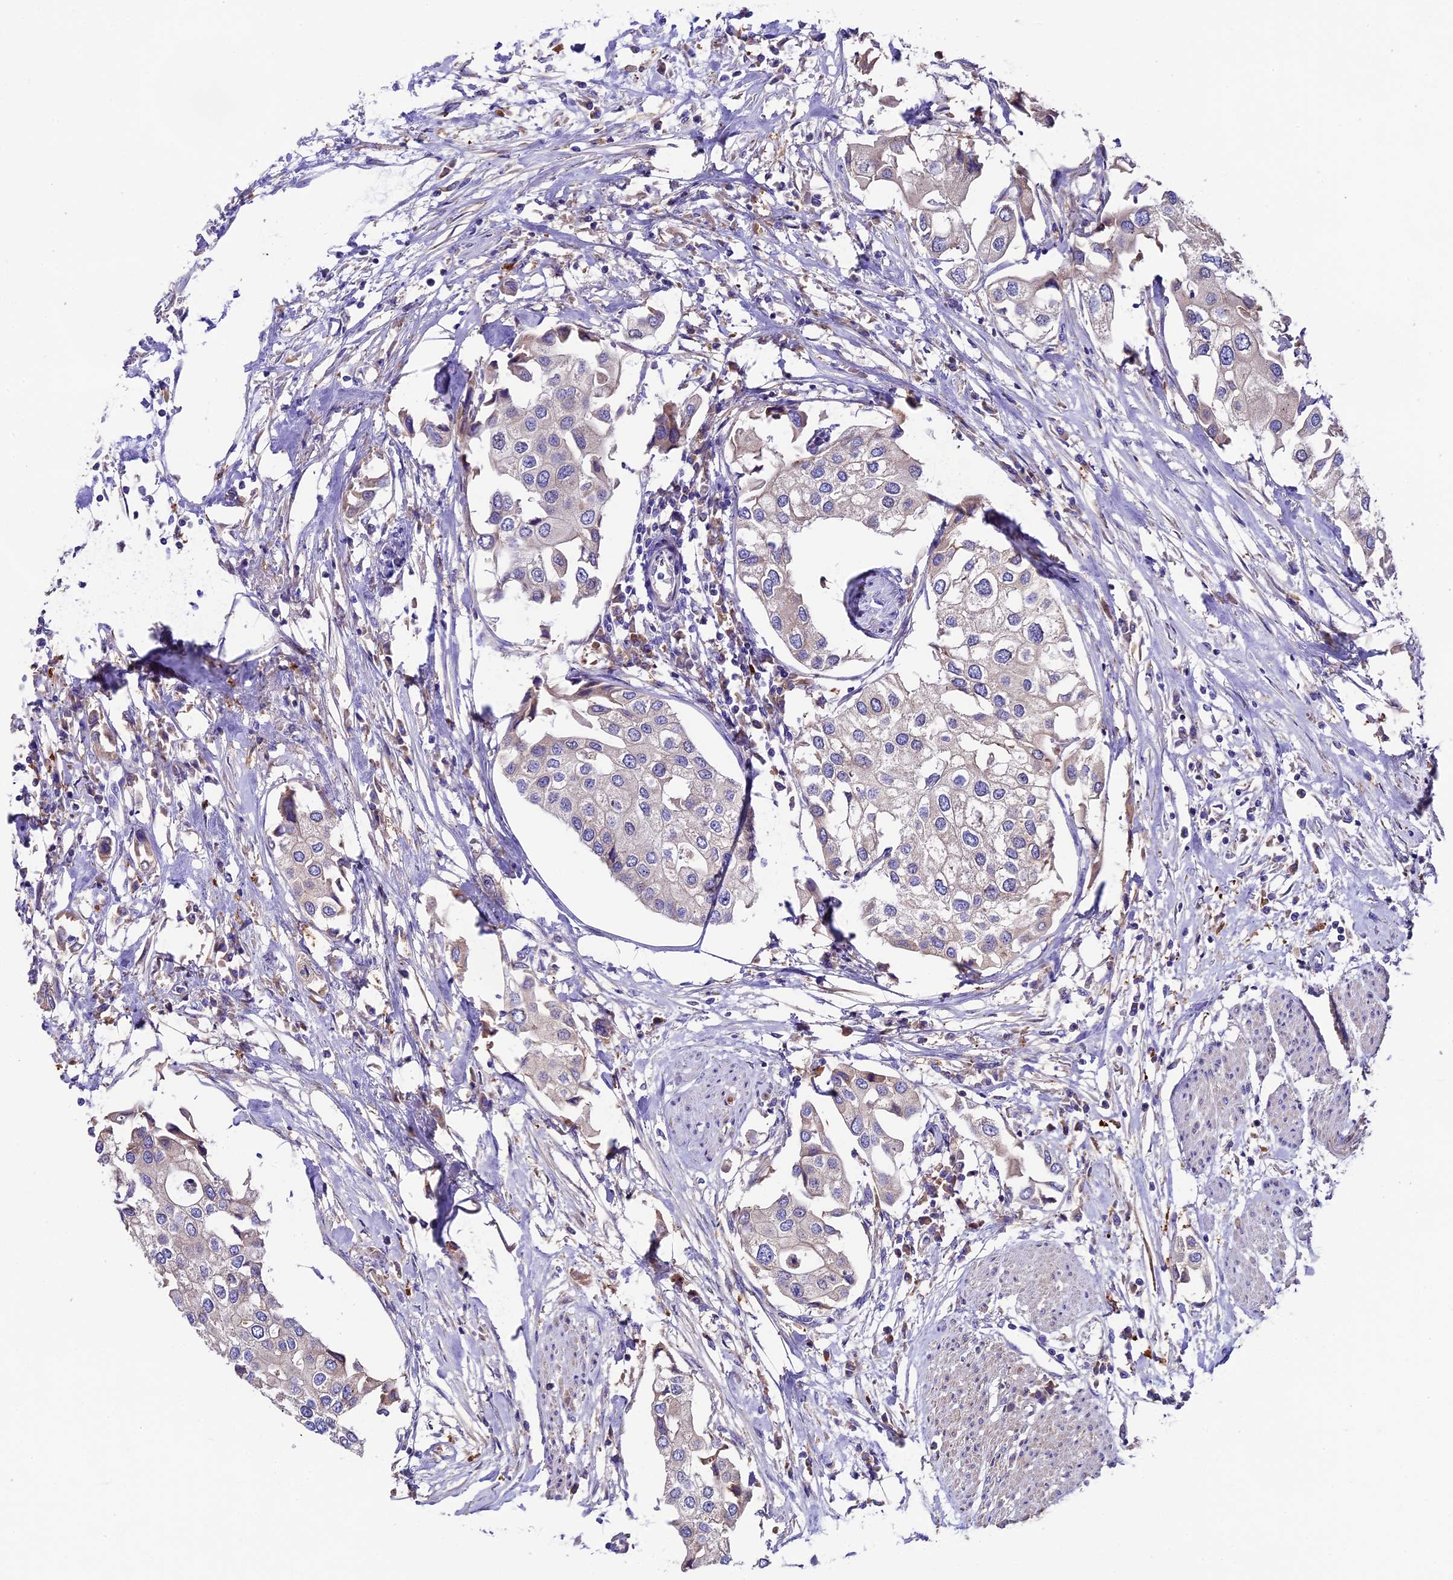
{"staining": {"intensity": "negative", "quantity": "none", "location": "none"}, "tissue": "urothelial cancer", "cell_type": "Tumor cells", "image_type": "cancer", "snomed": [{"axis": "morphology", "description": "Urothelial carcinoma, High grade"}, {"axis": "topography", "description": "Urinary bladder"}], "caption": "This is an immunohistochemistry micrograph of human urothelial carcinoma (high-grade). There is no staining in tumor cells.", "gene": "PIGU", "patient": {"sex": "male", "age": 64}}